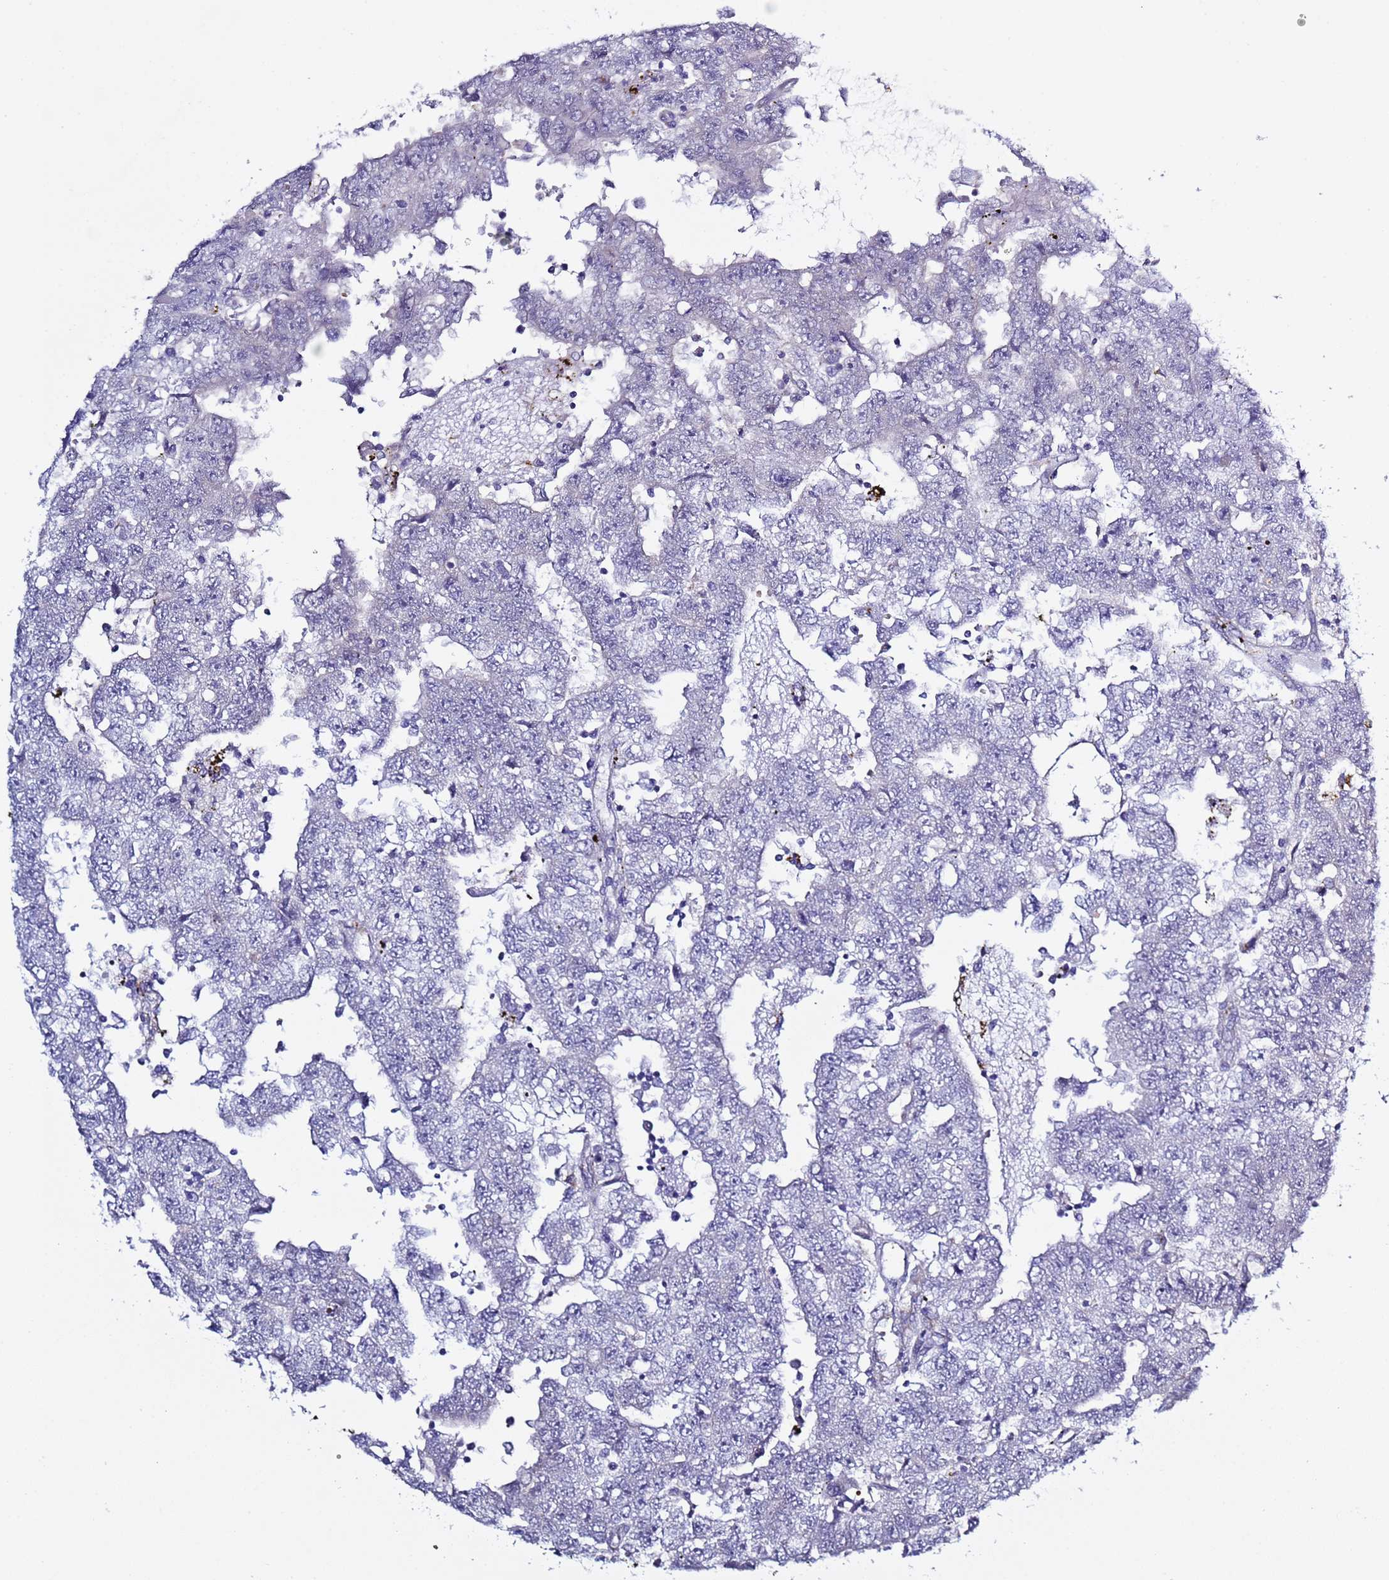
{"staining": {"intensity": "negative", "quantity": "none", "location": "none"}, "tissue": "testis cancer", "cell_type": "Tumor cells", "image_type": "cancer", "snomed": [{"axis": "morphology", "description": "Carcinoma, Embryonal, NOS"}, {"axis": "topography", "description": "Testis"}], "caption": "High magnification brightfield microscopy of embryonal carcinoma (testis) stained with DAB (3,3'-diaminobenzidine) (brown) and counterstained with hematoxylin (blue): tumor cells show no significant positivity. (DAB IHC with hematoxylin counter stain).", "gene": "ABHD17B", "patient": {"sex": "male", "age": 25}}